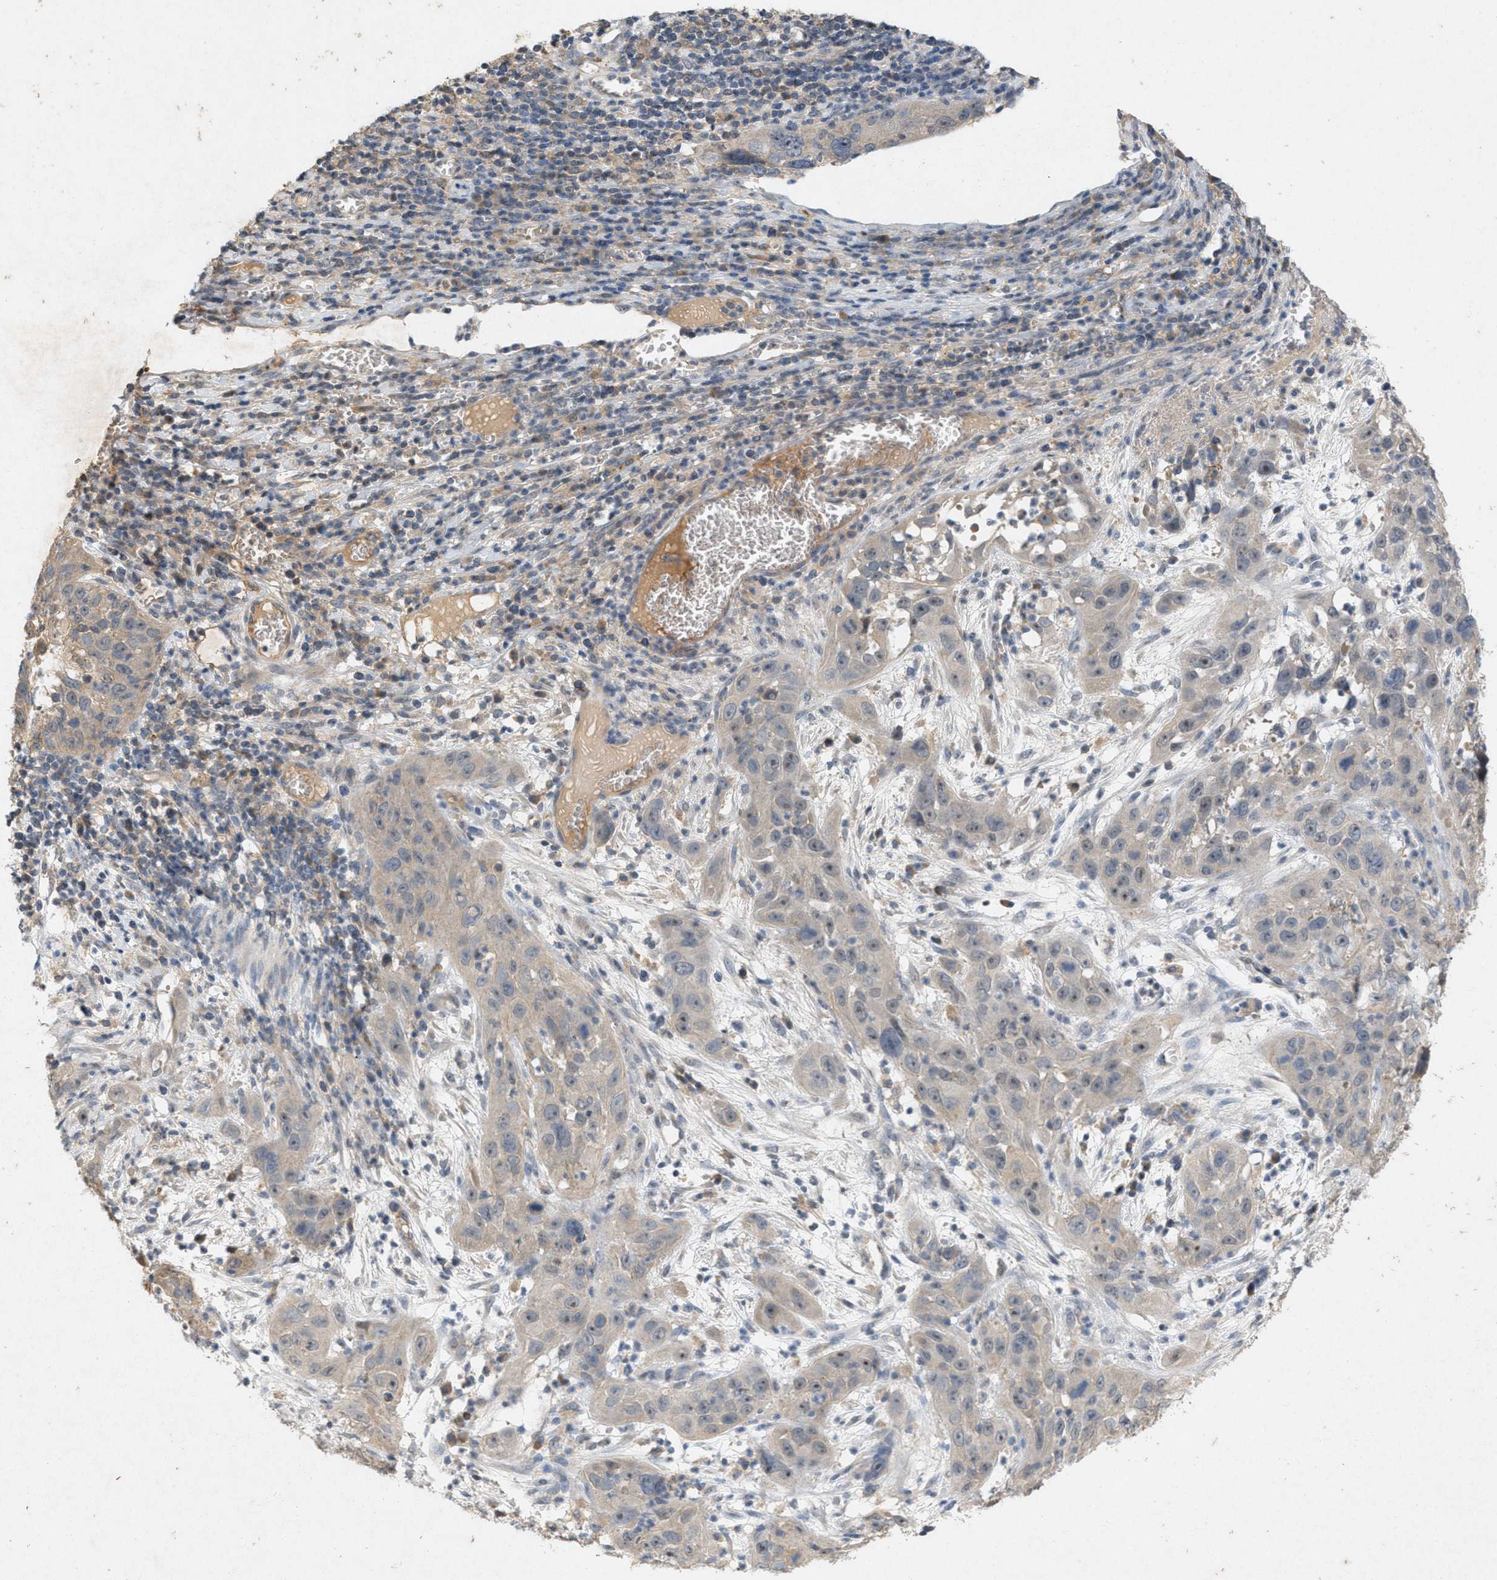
{"staining": {"intensity": "weak", "quantity": "<25%", "location": "nuclear"}, "tissue": "cervical cancer", "cell_type": "Tumor cells", "image_type": "cancer", "snomed": [{"axis": "morphology", "description": "Squamous cell carcinoma, NOS"}, {"axis": "topography", "description": "Cervix"}], "caption": "There is no significant staining in tumor cells of cervical cancer.", "gene": "DCAF7", "patient": {"sex": "female", "age": 32}}